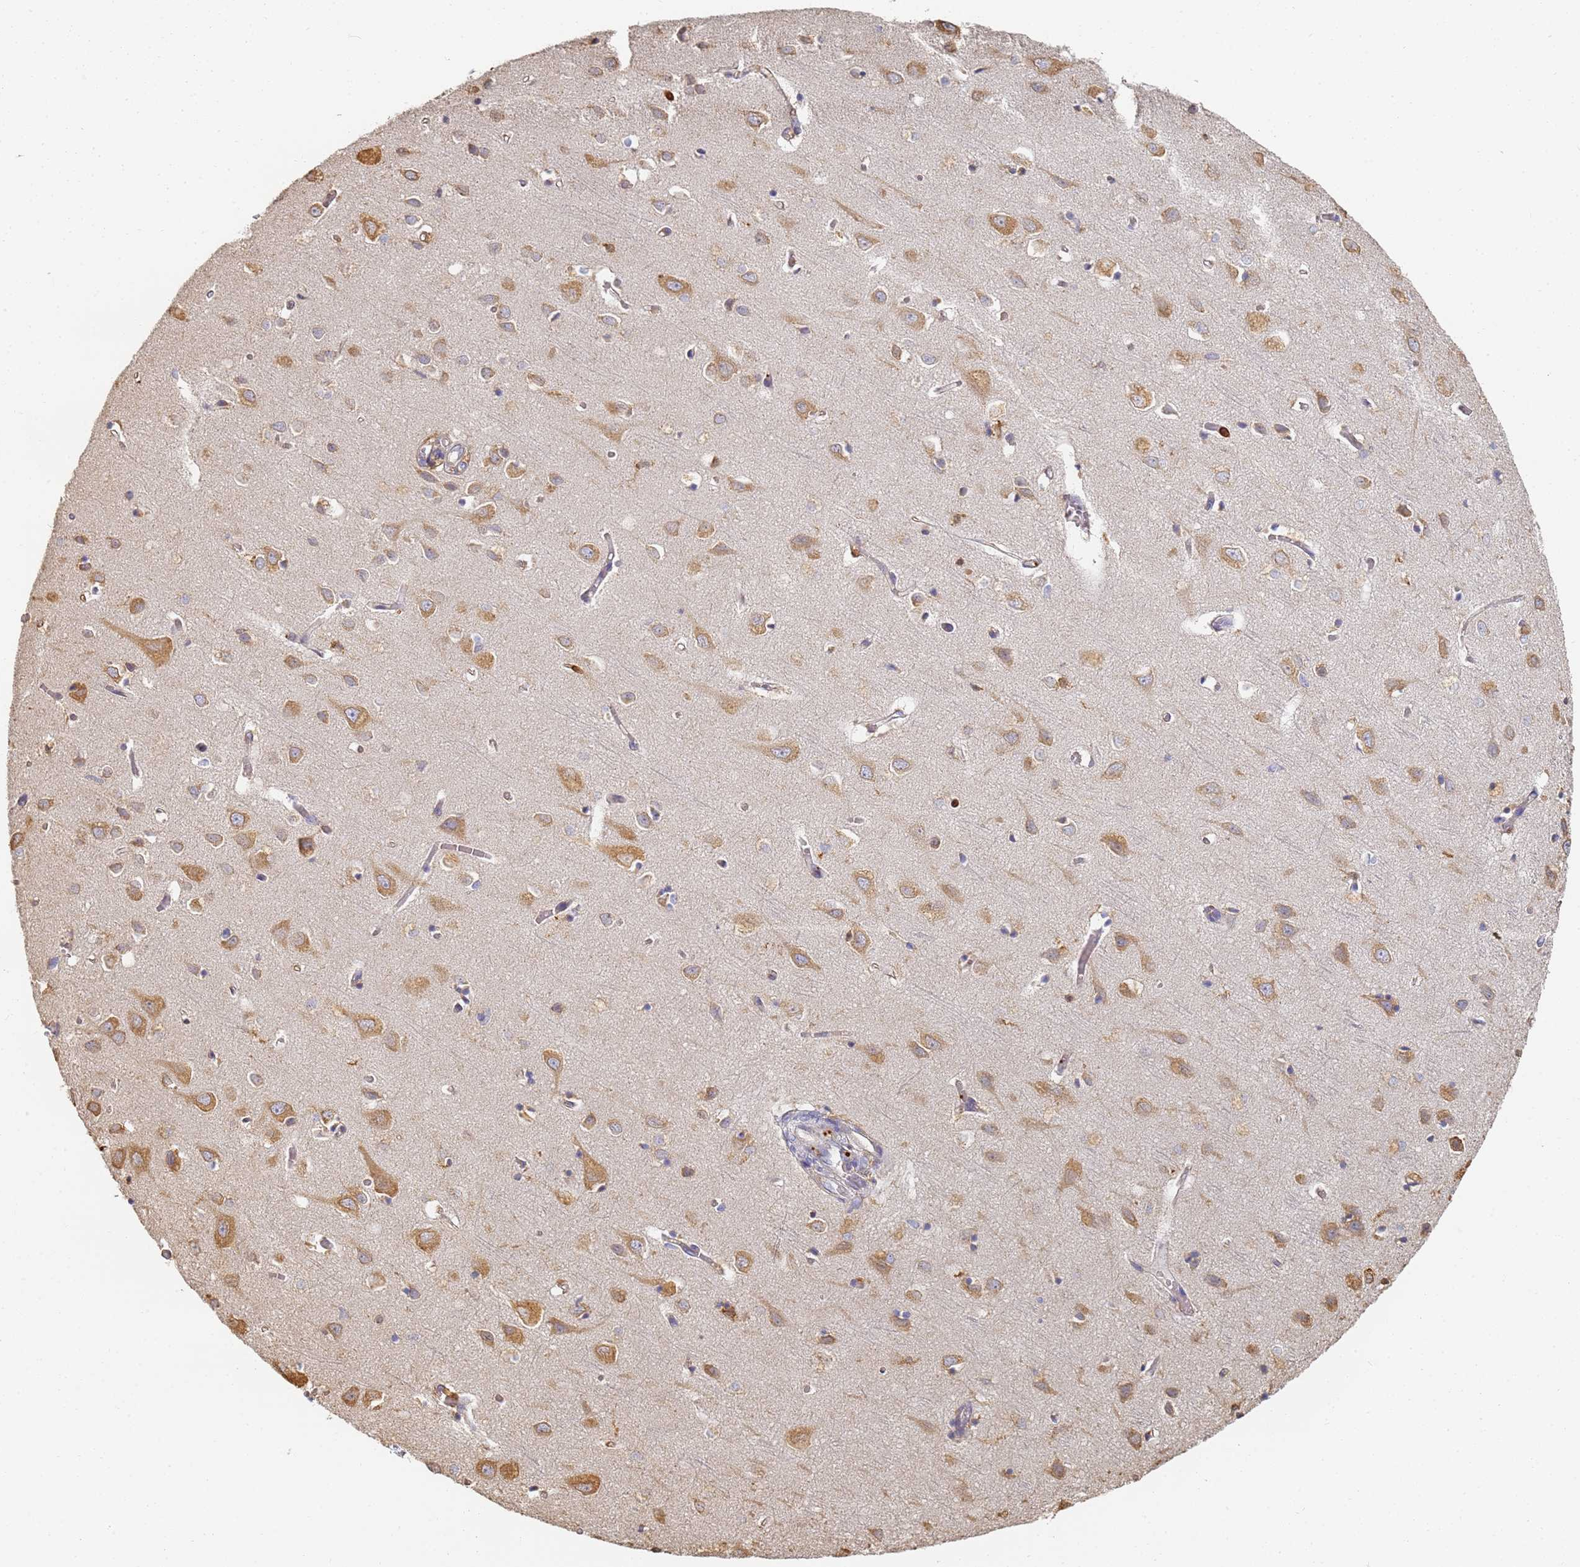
{"staining": {"intensity": "negative", "quantity": "none", "location": "none"}, "tissue": "cerebral cortex", "cell_type": "Endothelial cells", "image_type": "normal", "snomed": [{"axis": "morphology", "description": "Normal tissue, NOS"}, {"axis": "topography", "description": "Cerebral cortex"}], "caption": "IHC micrograph of benign cerebral cortex: cerebral cortex stained with DAB reveals no significant protein staining in endothelial cells. The staining was performed using DAB to visualize the protein expression in brown, while the nuclei were stained in blue with hematoxylin (Magnification: 20x).", "gene": "BIN2", "patient": {"sex": "female", "age": 64}}